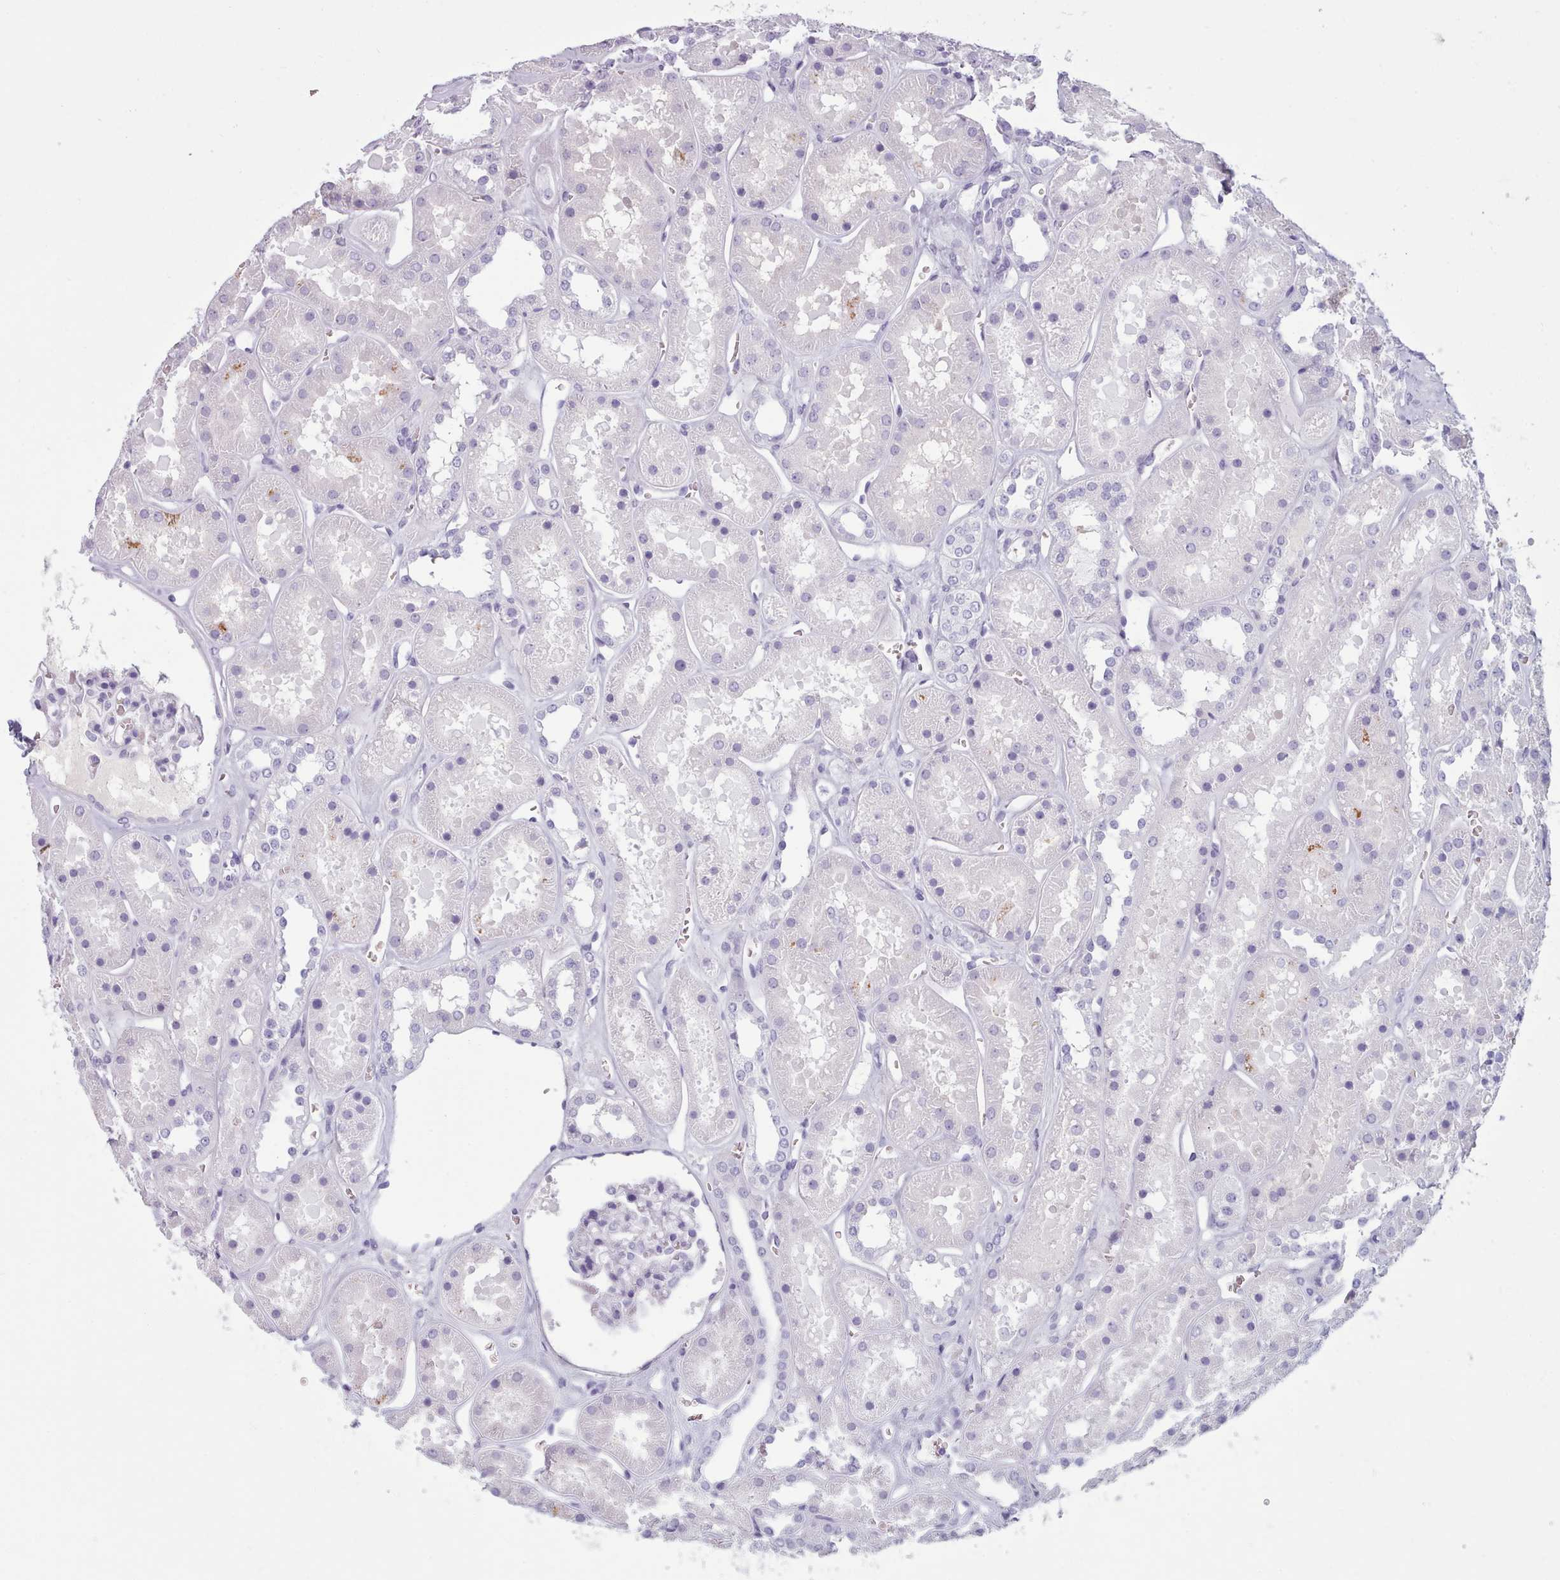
{"staining": {"intensity": "negative", "quantity": "none", "location": "none"}, "tissue": "kidney", "cell_type": "Cells in glomeruli", "image_type": "normal", "snomed": [{"axis": "morphology", "description": "Normal tissue, NOS"}, {"axis": "topography", "description": "Kidney"}], "caption": "Human kidney stained for a protein using immunohistochemistry reveals no staining in cells in glomeruli.", "gene": "ZNF43", "patient": {"sex": "female", "age": 41}}